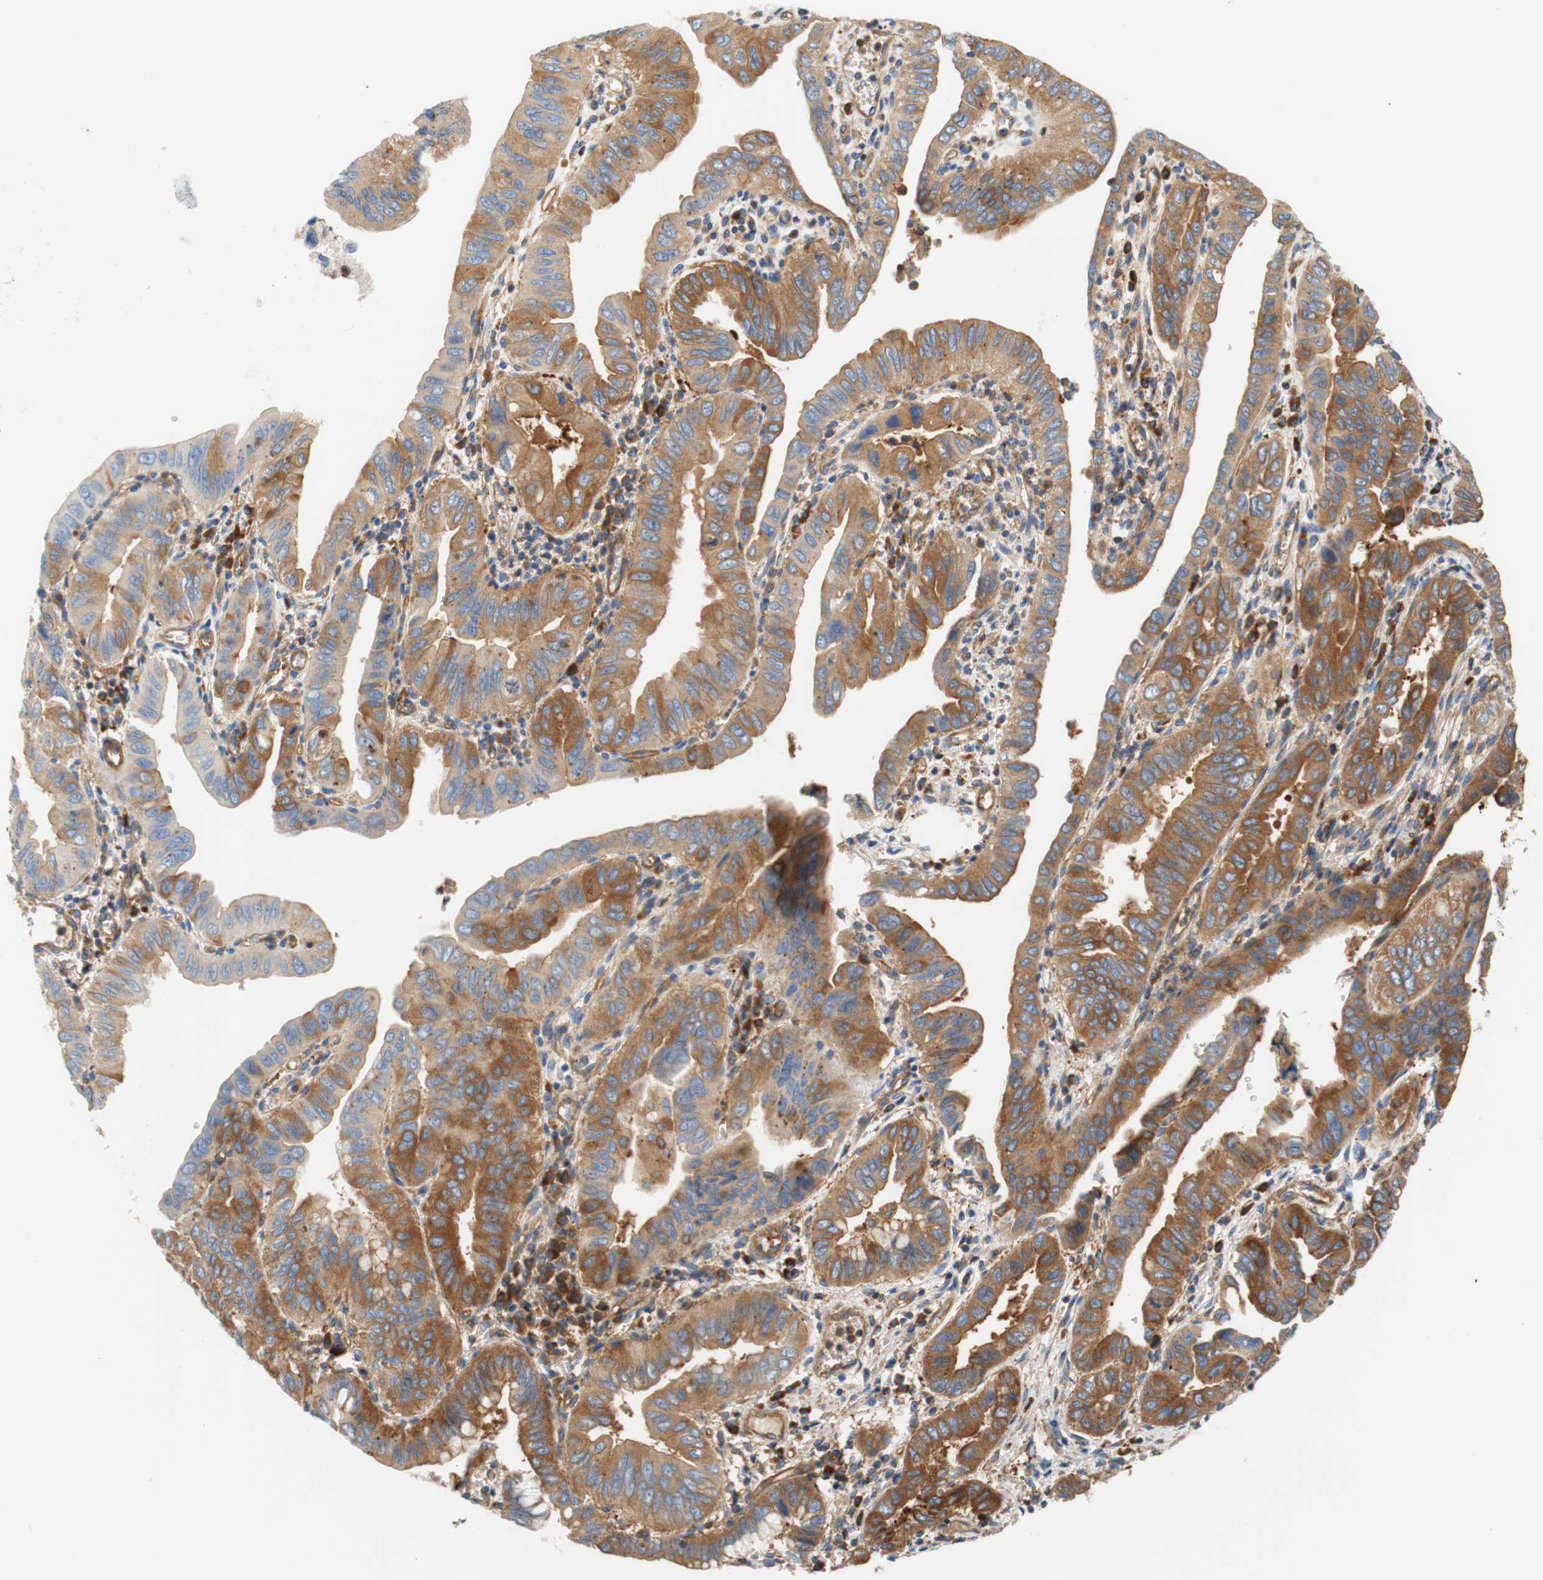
{"staining": {"intensity": "moderate", "quantity": "25%-75%", "location": "cytoplasmic/membranous"}, "tissue": "pancreatic cancer", "cell_type": "Tumor cells", "image_type": "cancer", "snomed": [{"axis": "morphology", "description": "Normal tissue, NOS"}, {"axis": "topography", "description": "Lymph node"}], "caption": "IHC of pancreatic cancer demonstrates medium levels of moderate cytoplasmic/membranous expression in approximately 25%-75% of tumor cells.", "gene": "STOM", "patient": {"sex": "male", "age": 50}}